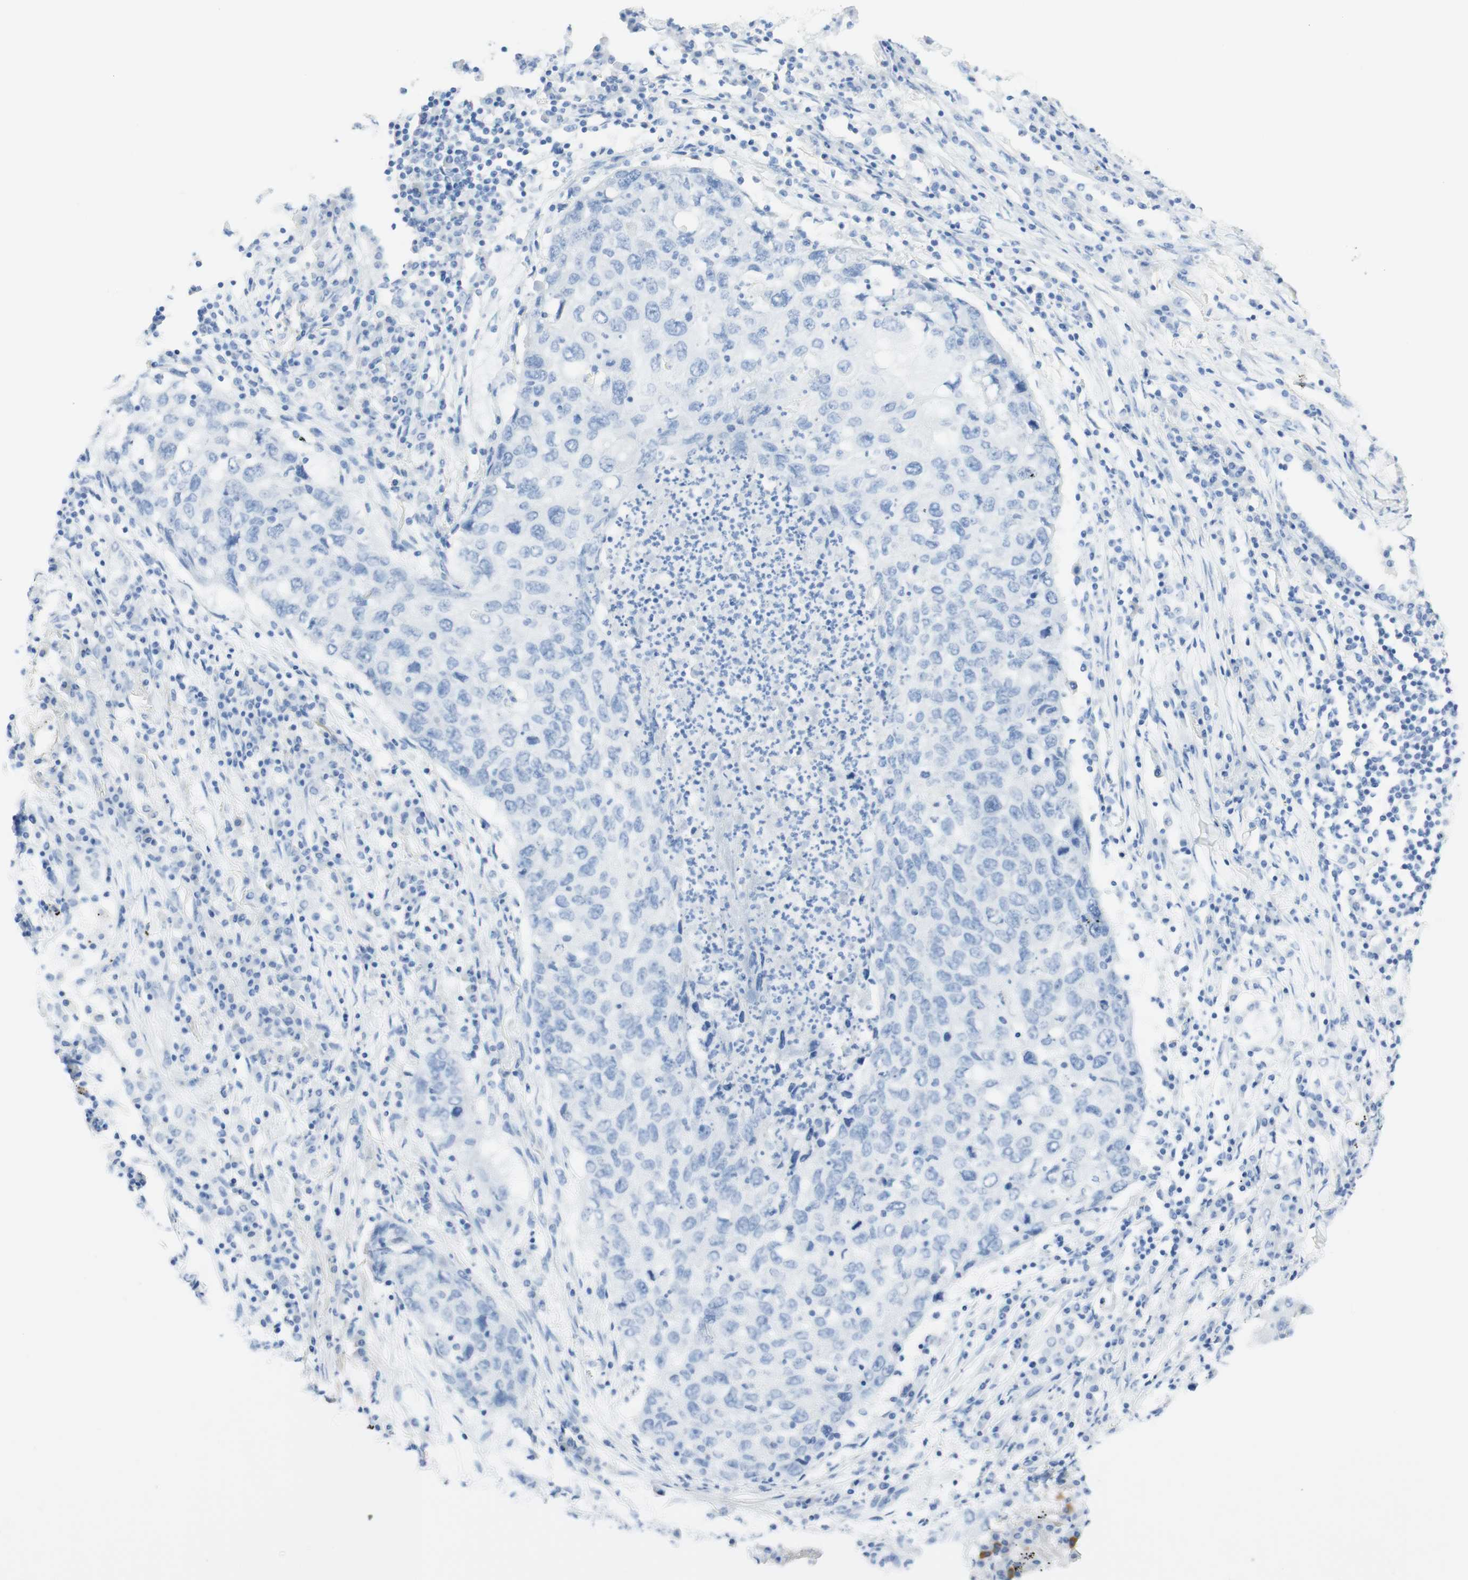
{"staining": {"intensity": "negative", "quantity": "none", "location": "none"}, "tissue": "lung cancer", "cell_type": "Tumor cells", "image_type": "cancer", "snomed": [{"axis": "morphology", "description": "Squamous cell carcinoma, NOS"}, {"axis": "topography", "description": "Lung"}], "caption": "DAB immunohistochemical staining of lung squamous cell carcinoma reveals no significant expression in tumor cells.", "gene": "TPO", "patient": {"sex": "female", "age": 63}}